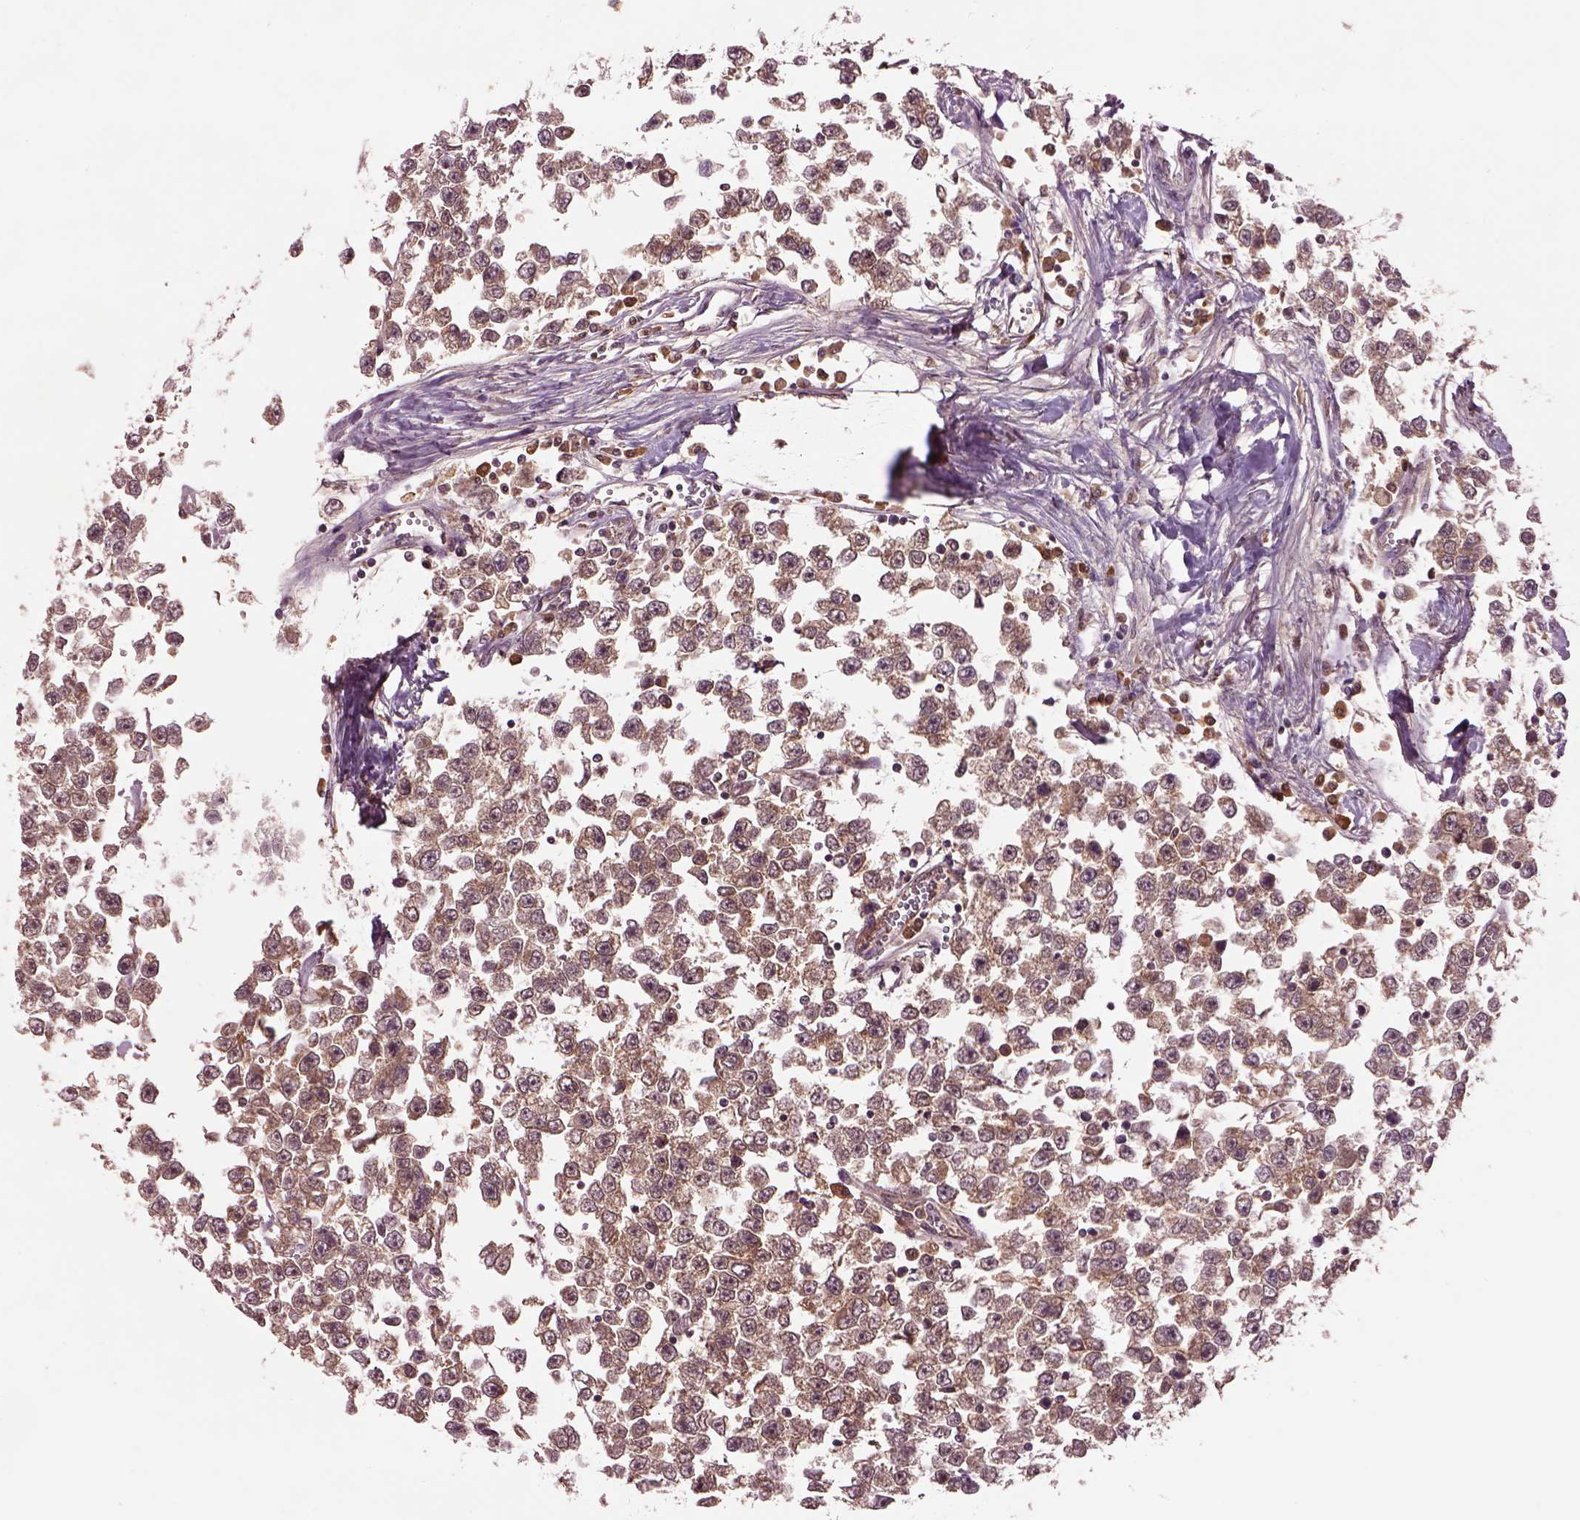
{"staining": {"intensity": "moderate", "quantity": ">75%", "location": "cytoplasmic/membranous"}, "tissue": "testis cancer", "cell_type": "Tumor cells", "image_type": "cancer", "snomed": [{"axis": "morphology", "description": "Seminoma, NOS"}, {"axis": "topography", "description": "Testis"}], "caption": "Testis cancer (seminoma) stained with DAB (3,3'-diaminobenzidine) immunohistochemistry demonstrates medium levels of moderate cytoplasmic/membranous positivity in approximately >75% of tumor cells. The protein of interest is shown in brown color, while the nuclei are stained blue.", "gene": "MDP1", "patient": {"sex": "male", "age": 34}}